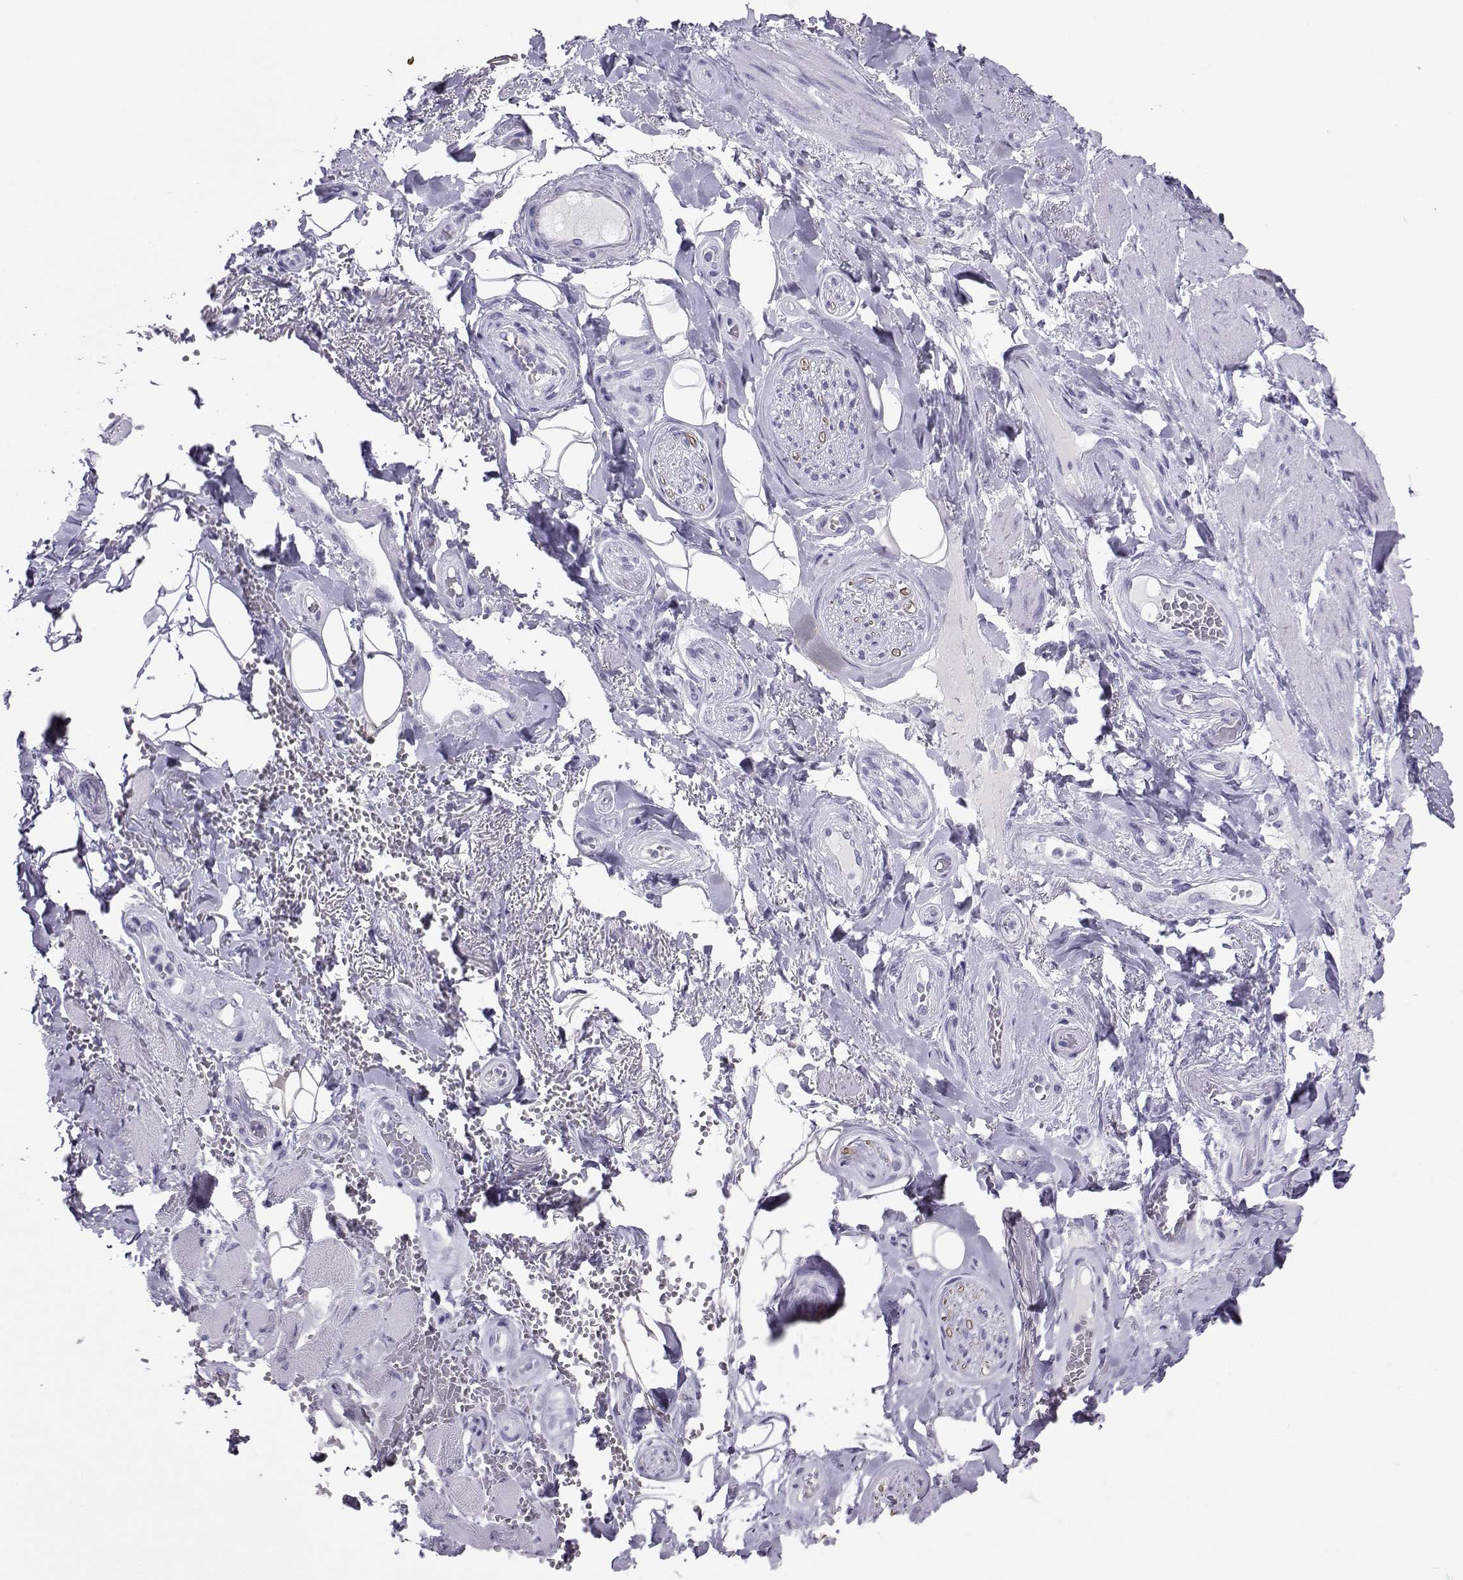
{"staining": {"intensity": "negative", "quantity": "none", "location": "none"}, "tissue": "adipose tissue", "cell_type": "Adipocytes", "image_type": "normal", "snomed": [{"axis": "morphology", "description": "Normal tissue, NOS"}, {"axis": "topography", "description": "Anal"}, {"axis": "topography", "description": "Peripheral nerve tissue"}], "caption": "This is an immunohistochemistry micrograph of normal human adipose tissue. There is no expression in adipocytes.", "gene": "LORICRIN", "patient": {"sex": "male", "age": 53}}